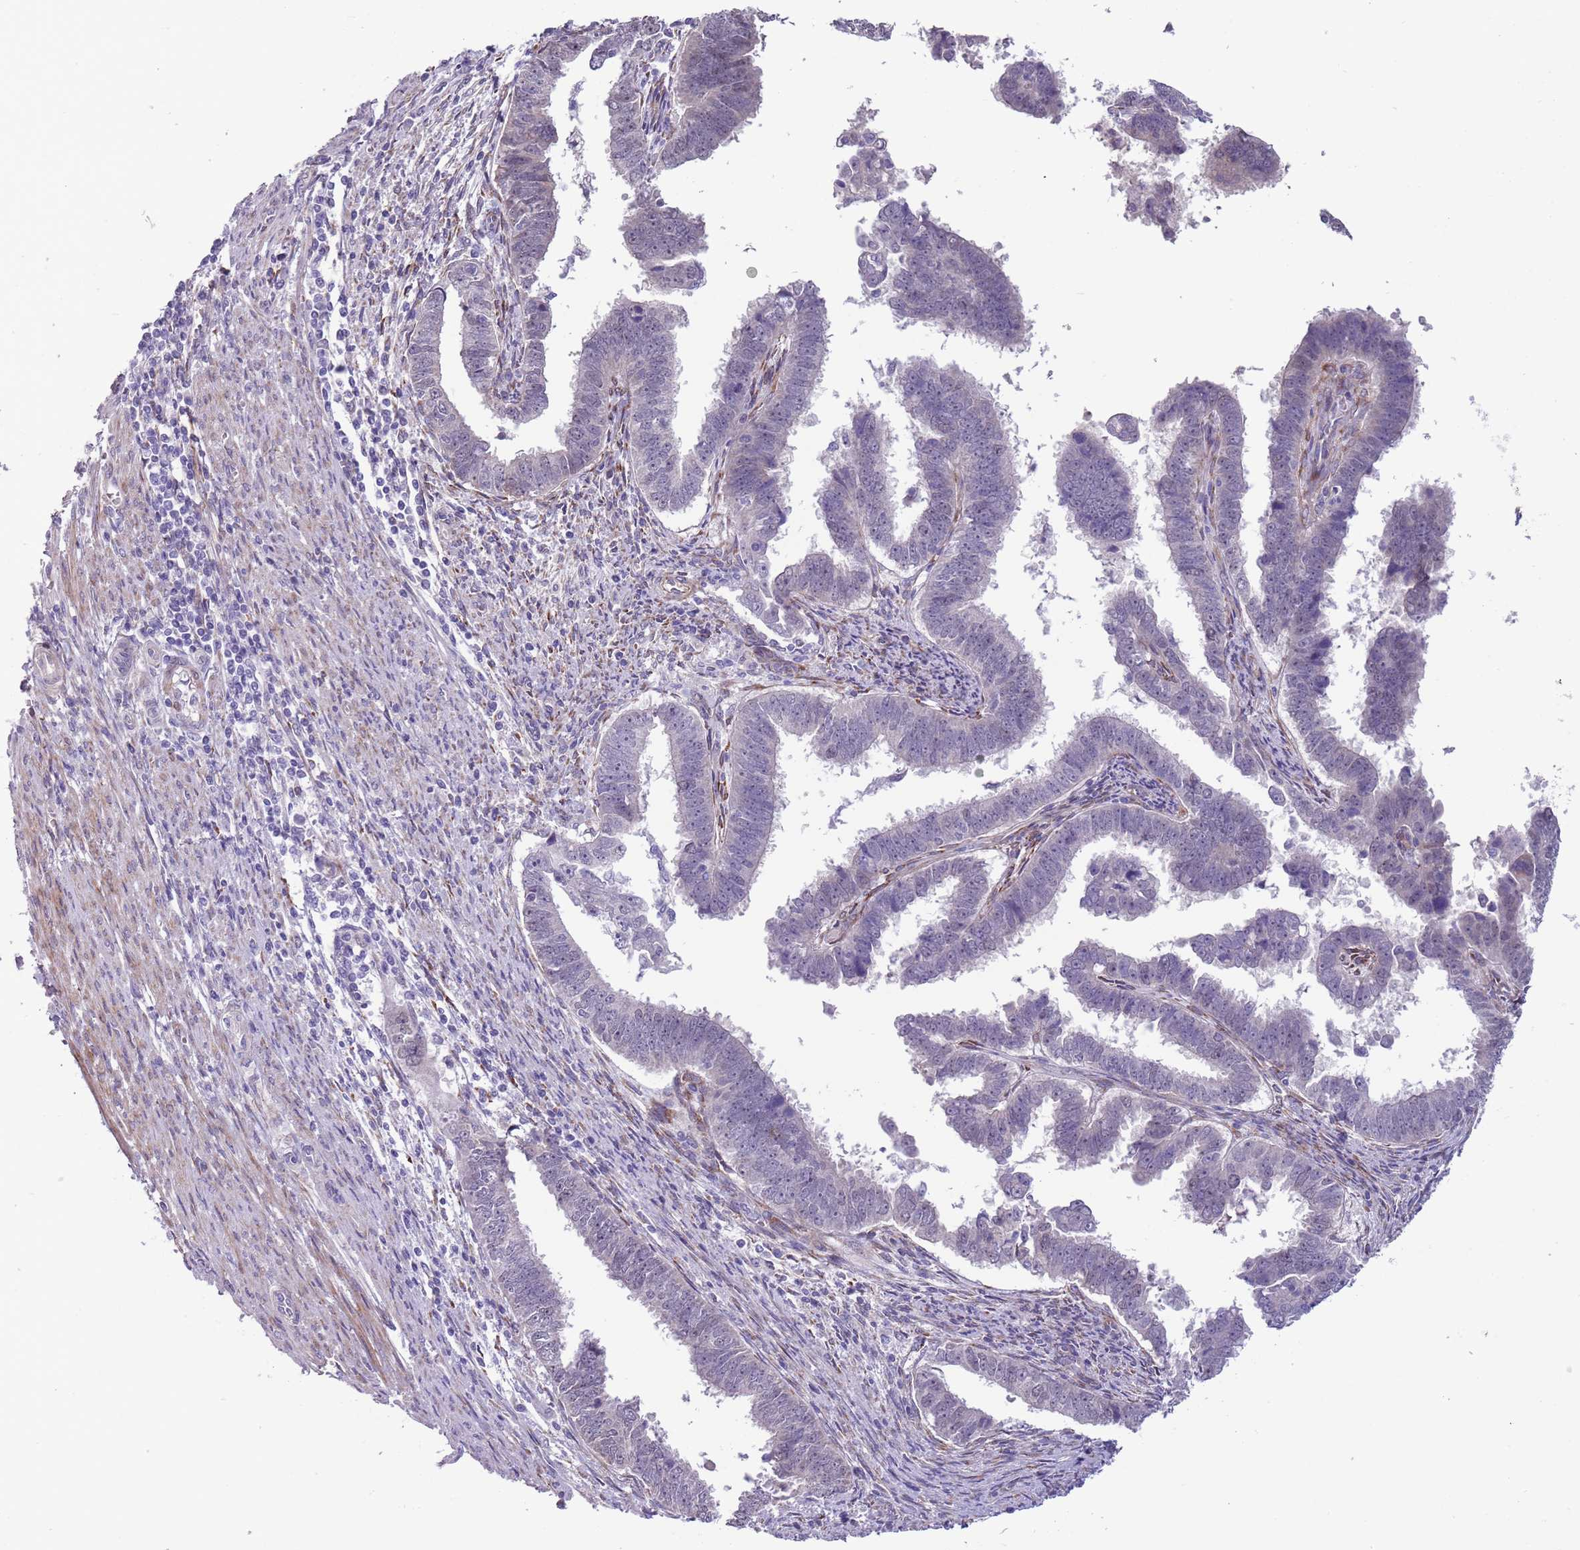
{"staining": {"intensity": "negative", "quantity": "none", "location": "none"}, "tissue": "endometrial cancer", "cell_type": "Tumor cells", "image_type": "cancer", "snomed": [{"axis": "morphology", "description": "Adenocarcinoma, NOS"}, {"axis": "topography", "description": "Endometrium"}], "caption": "Tumor cells show no significant protein positivity in endometrial cancer.", "gene": "MRPL32", "patient": {"sex": "female", "age": 75}}